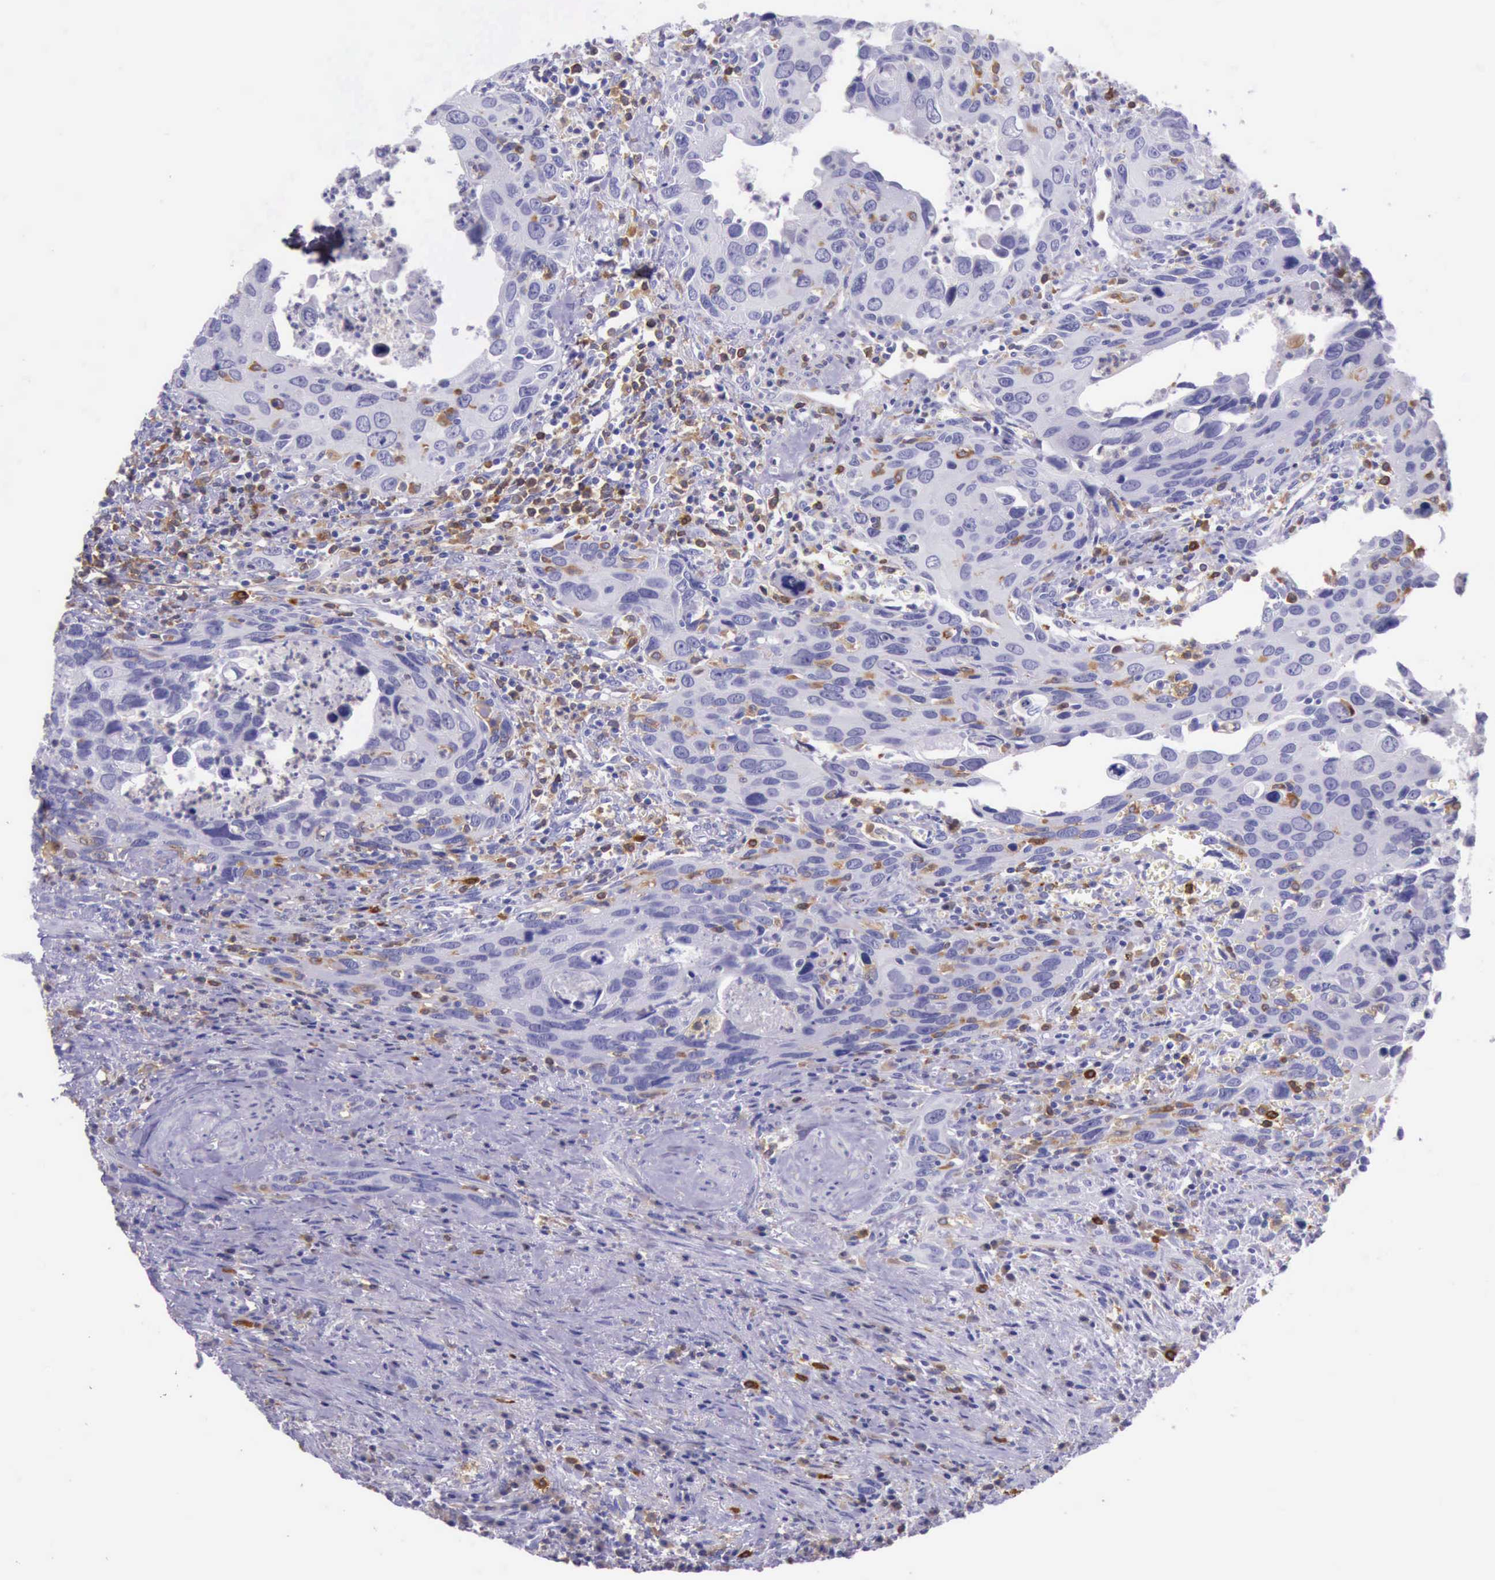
{"staining": {"intensity": "negative", "quantity": "none", "location": "none"}, "tissue": "urothelial cancer", "cell_type": "Tumor cells", "image_type": "cancer", "snomed": [{"axis": "morphology", "description": "Urothelial carcinoma, High grade"}, {"axis": "topography", "description": "Urinary bladder"}], "caption": "A photomicrograph of human urothelial cancer is negative for staining in tumor cells. (DAB (3,3'-diaminobenzidine) immunohistochemistry with hematoxylin counter stain).", "gene": "BTK", "patient": {"sex": "male", "age": 71}}